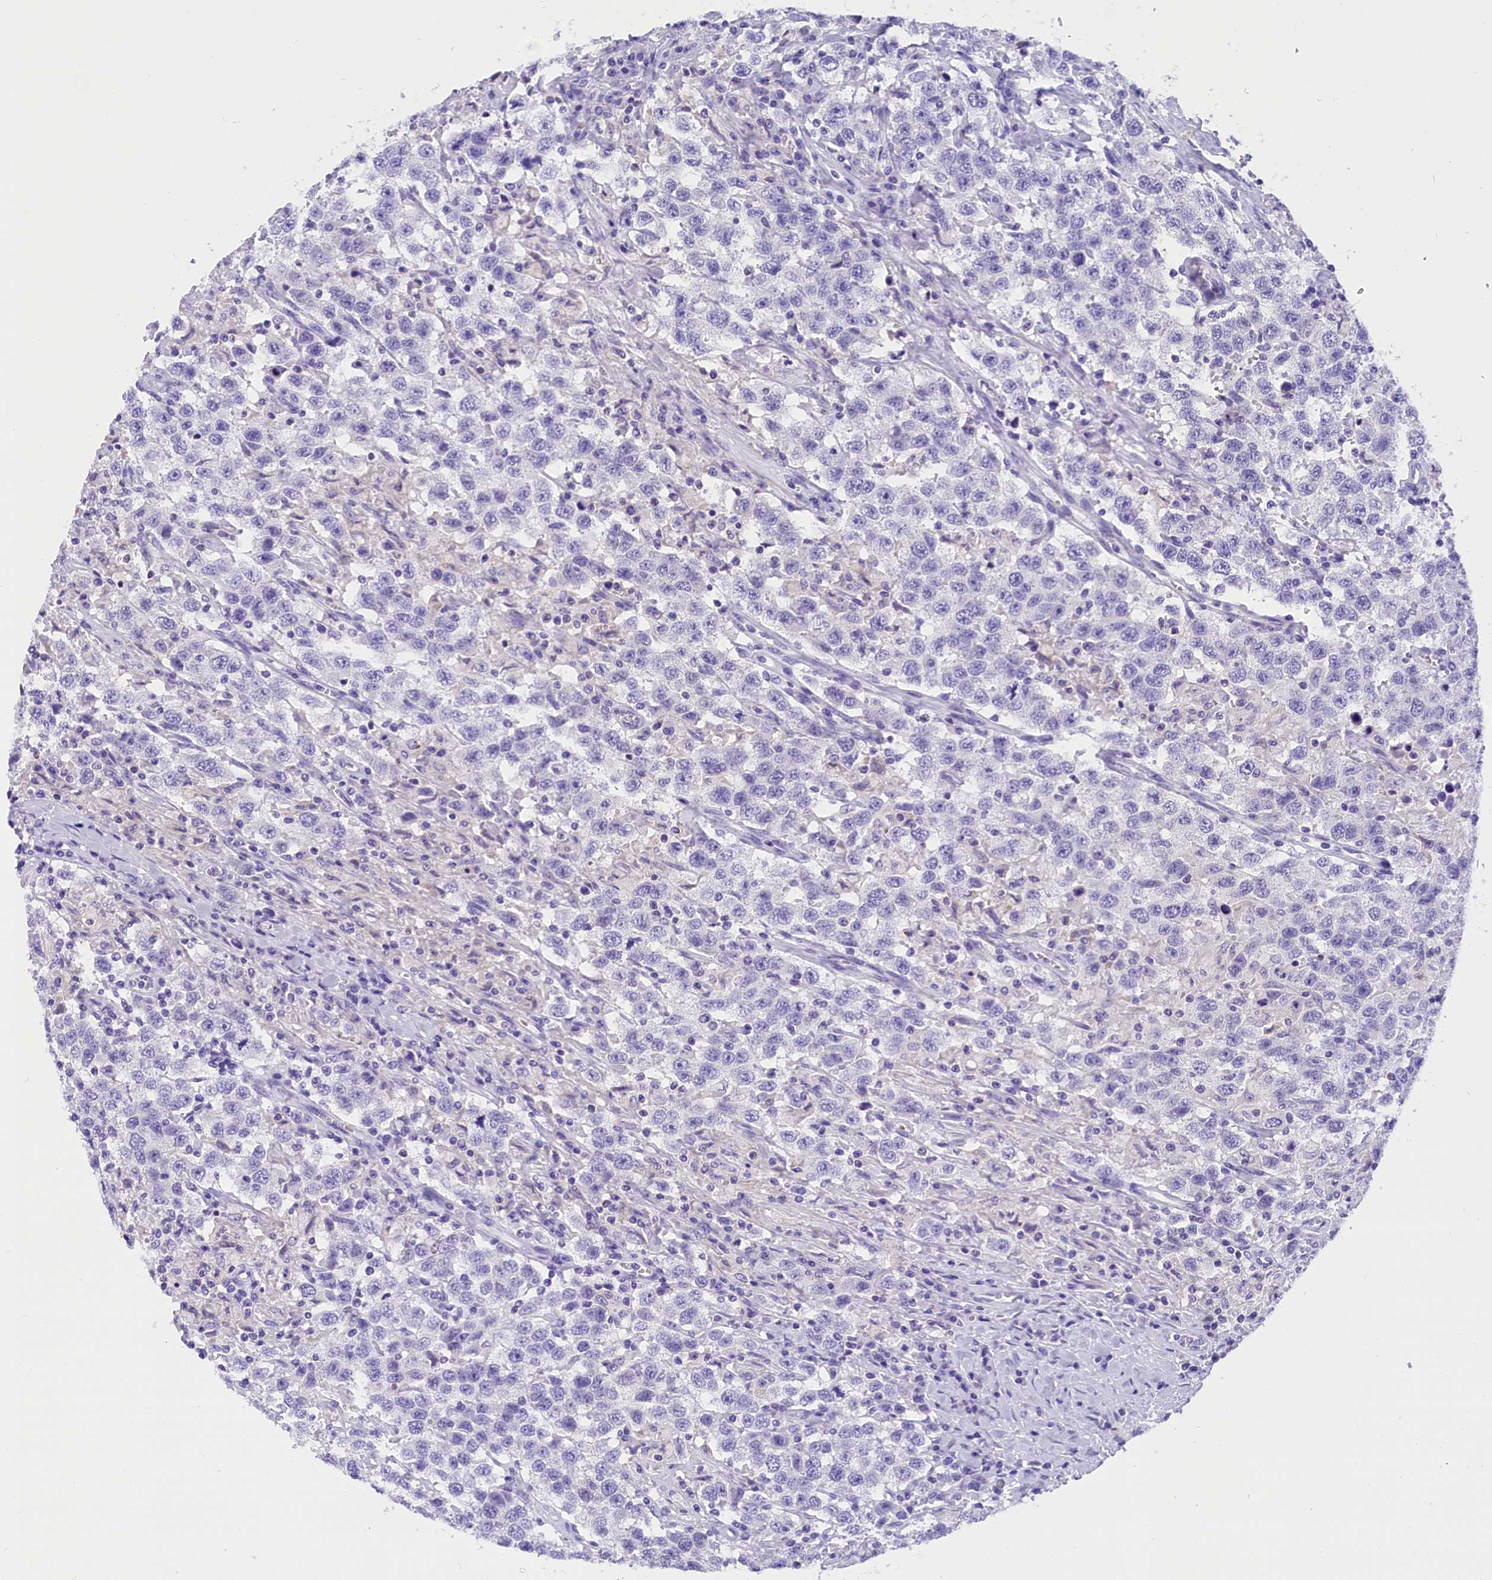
{"staining": {"intensity": "negative", "quantity": "none", "location": "none"}, "tissue": "testis cancer", "cell_type": "Tumor cells", "image_type": "cancer", "snomed": [{"axis": "morphology", "description": "Seminoma, NOS"}, {"axis": "topography", "description": "Testis"}], "caption": "This is a histopathology image of immunohistochemistry (IHC) staining of testis seminoma, which shows no expression in tumor cells. Brightfield microscopy of IHC stained with DAB (brown) and hematoxylin (blue), captured at high magnification.", "gene": "ABAT", "patient": {"sex": "male", "age": 41}}